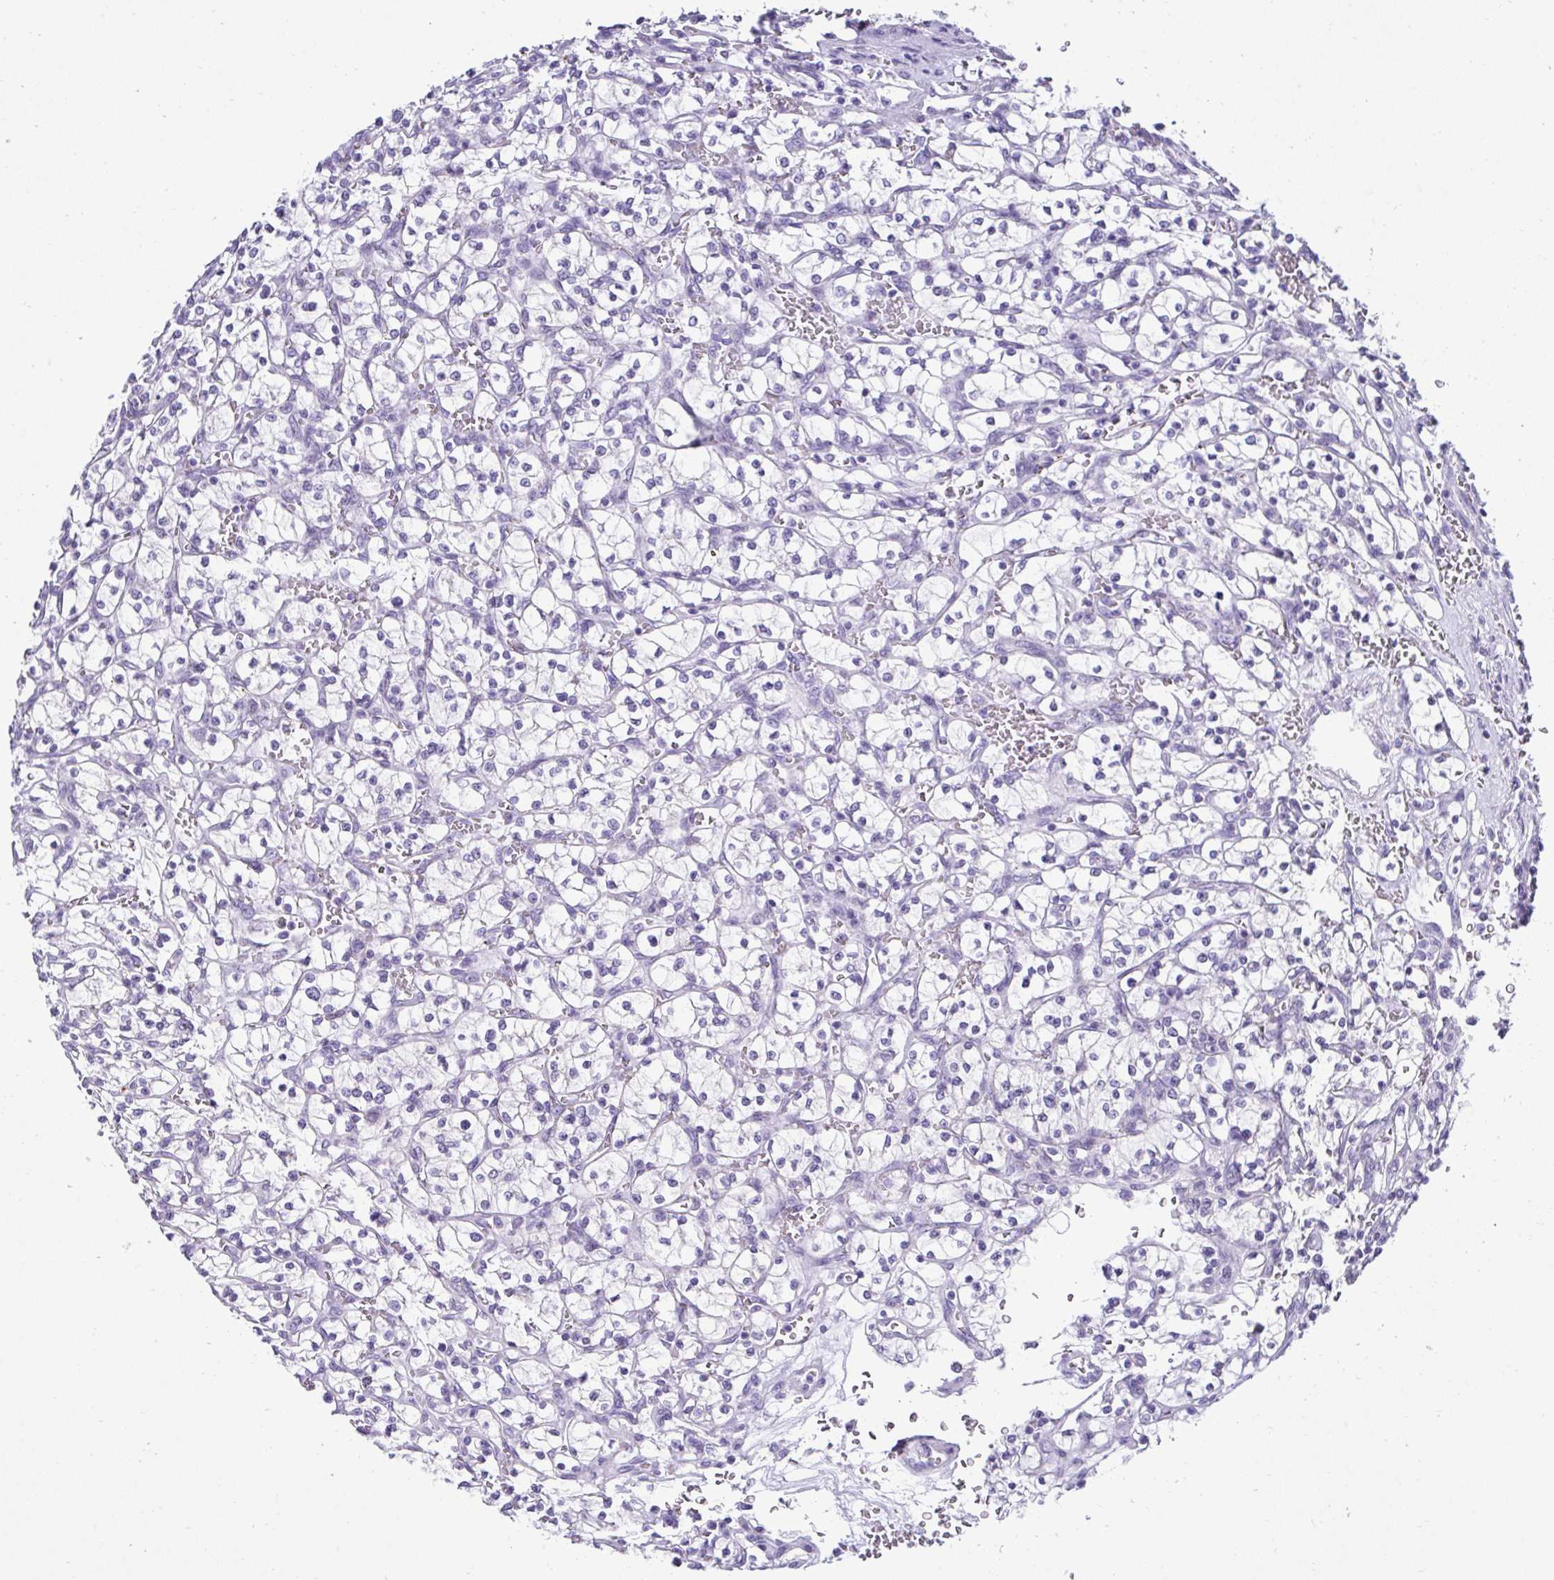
{"staining": {"intensity": "negative", "quantity": "none", "location": "none"}, "tissue": "renal cancer", "cell_type": "Tumor cells", "image_type": "cancer", "snomed": [{"axis": "morphology", "description": "Adenocarcinoma, NOS"}, {"axis": "topography", "description": "Kidney"}], "caption": "An immunohistochemistry (IHC) histopathology image of renal cancer is shown. There is no staining in tumor cells of renal cancer.", "gene": "RNF183", "patient": {"sex": "female", "age": 64}}